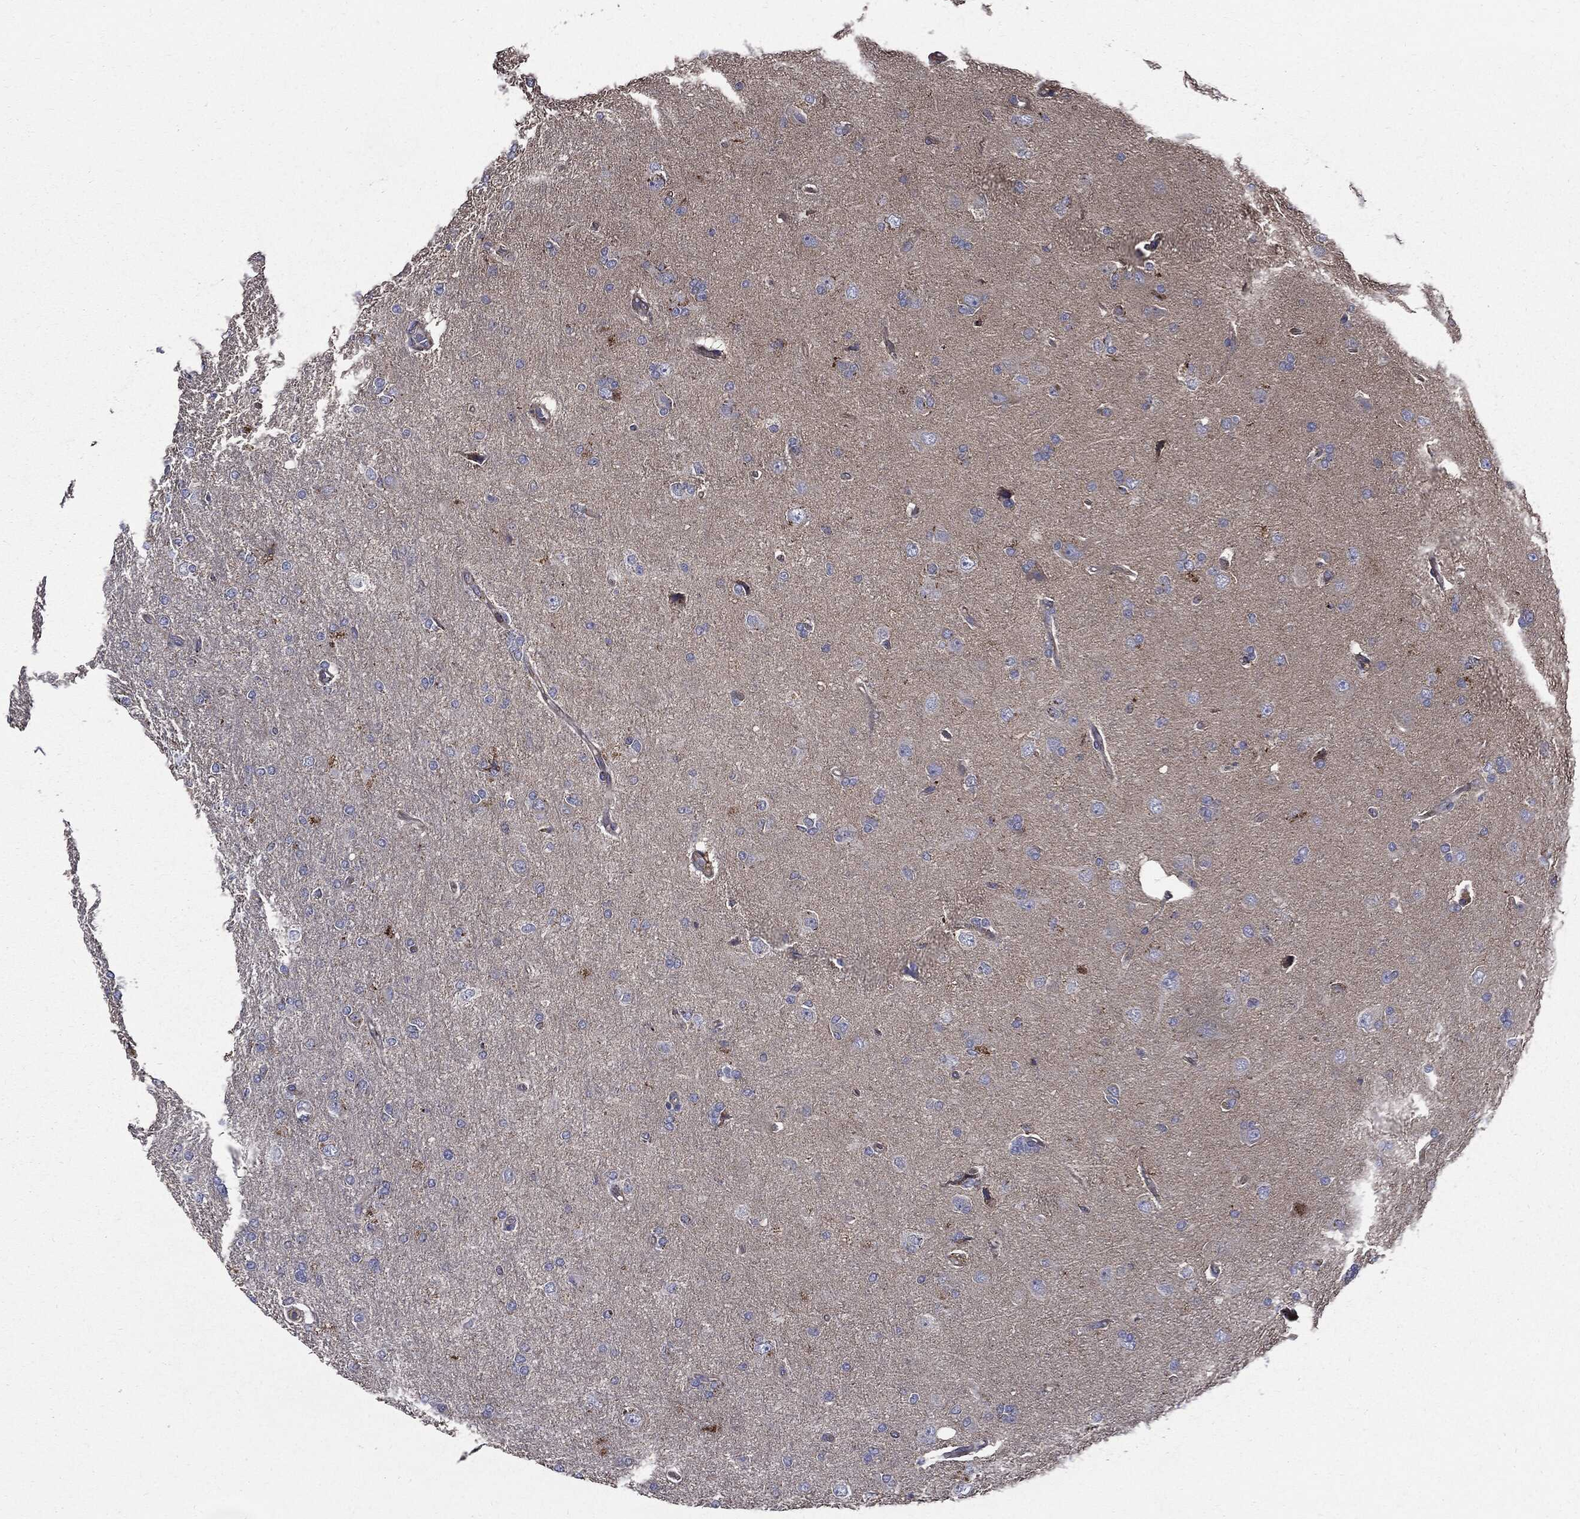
{"staining": {"intensity": "negative", "quantity": "none", "location": "none"}, "tissue": "glioma", "cell_type": "Tumor cells", "image_type": "cancer", "snomed": [{"axis": "morphology", "description": "Glioma, malignant, High grade"}, {"axis": "topography", "description": "Cerebral cortex"}], "caption": "The photomicrograph reveals no staining of tumor cells in glioma.", "gene": "PDCD6IP", "patient": {"sex": "male", "age": 70}}